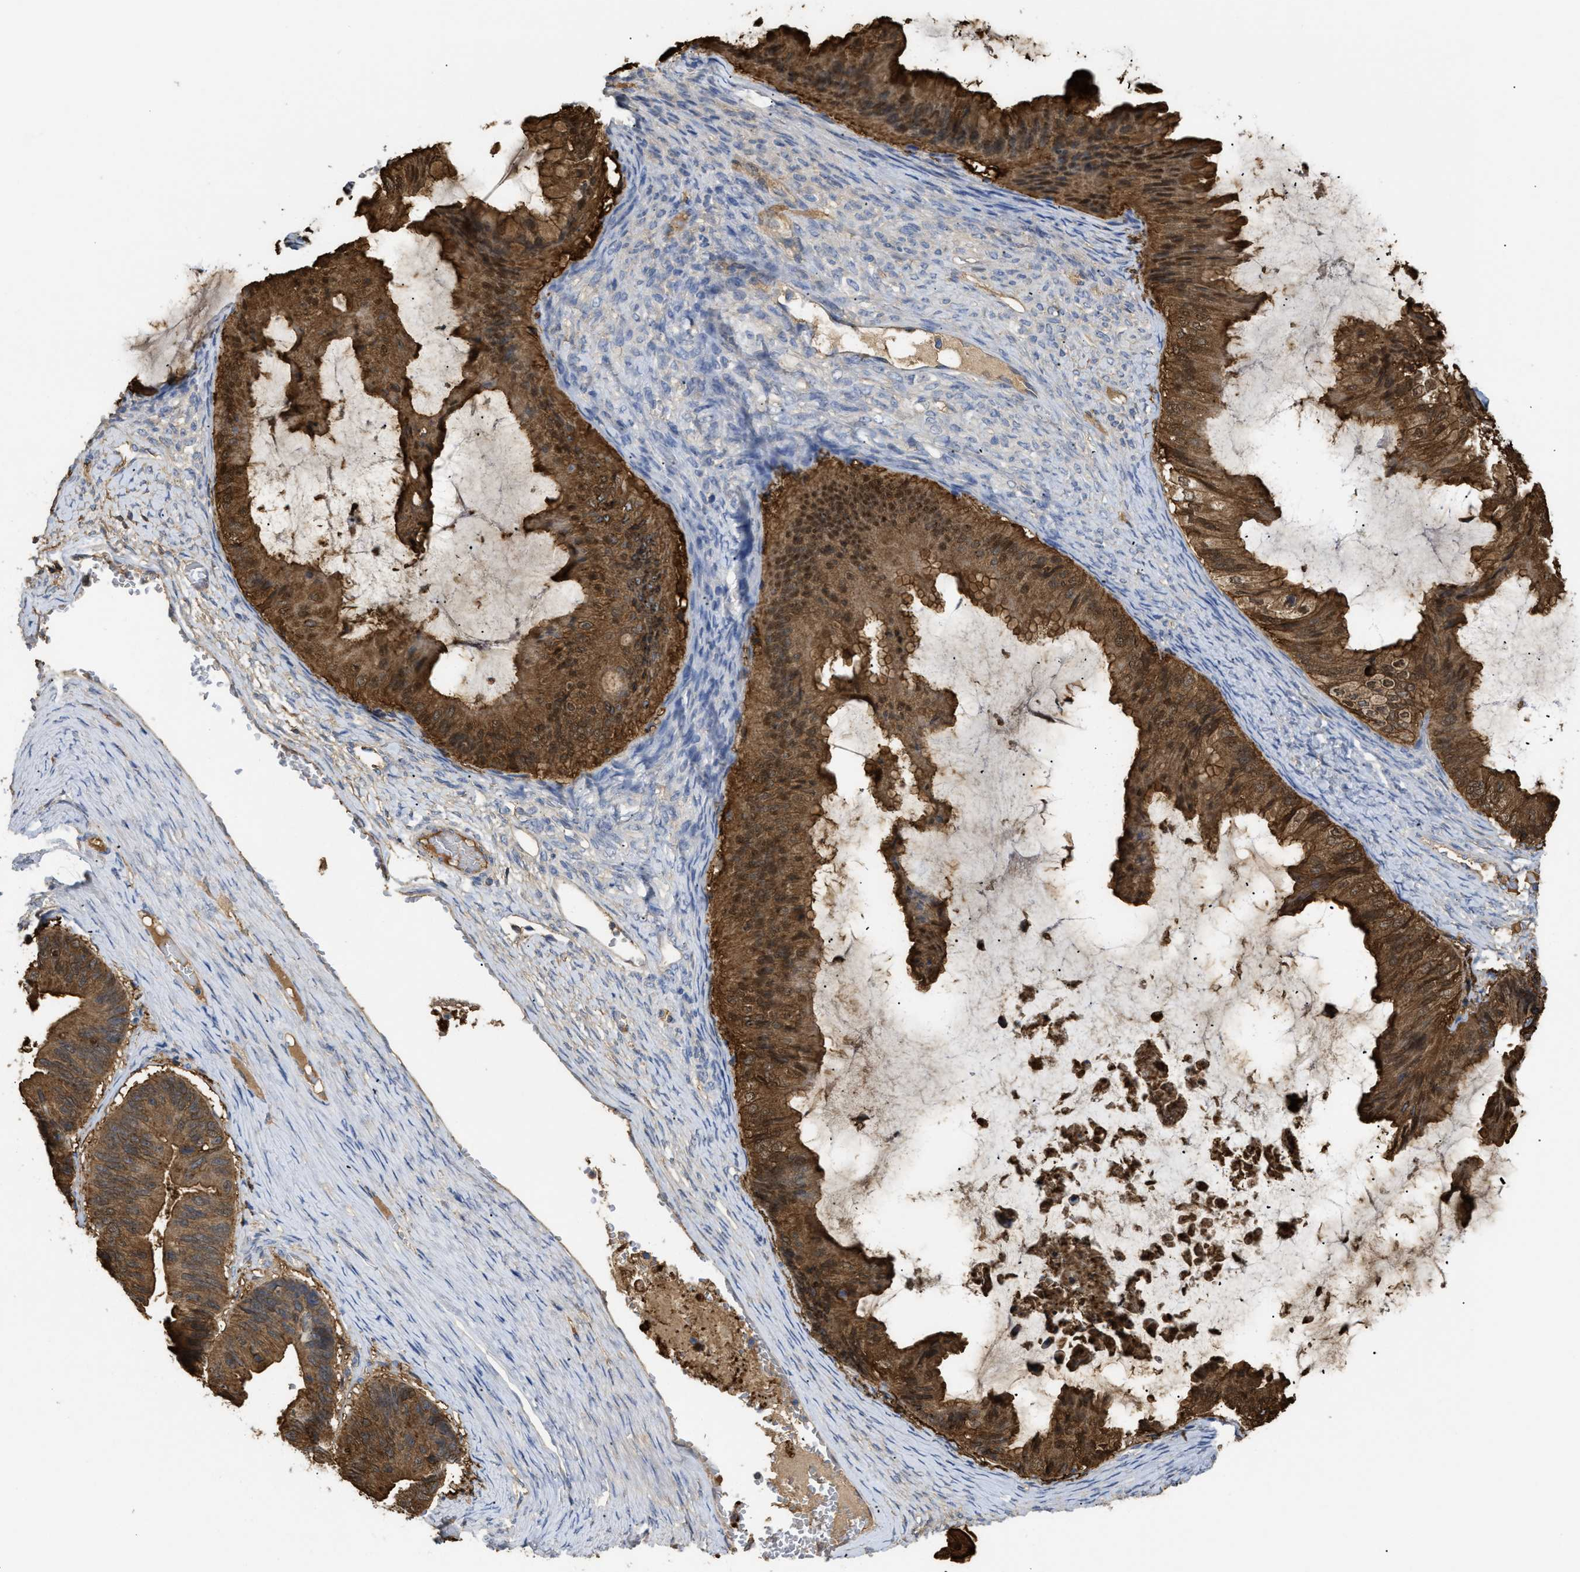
{"staining": {"intensity": "strong", "quantity": ">75%", "location": "cytoplasmic/membranous,nuclear"}, "tissue": "ovarian cancer", "cell_type": "Tumor cells", "image_type": "cancer", "snomed": [{"axis": "morphology", "description": "Cystadenocarcinoma, mucinous, NOS"}, {"axis": "topography", "description": "Ovary"}], "caption": "Tumor cells reveal high levels of strong cytoplasmic/membranous and nuclear expression in approximately >75% of cells in human mucinous cystadenocarcinoma (ovarian).", "gene": "ANXA4", "patient": {"sex": "female", "age": 61}}